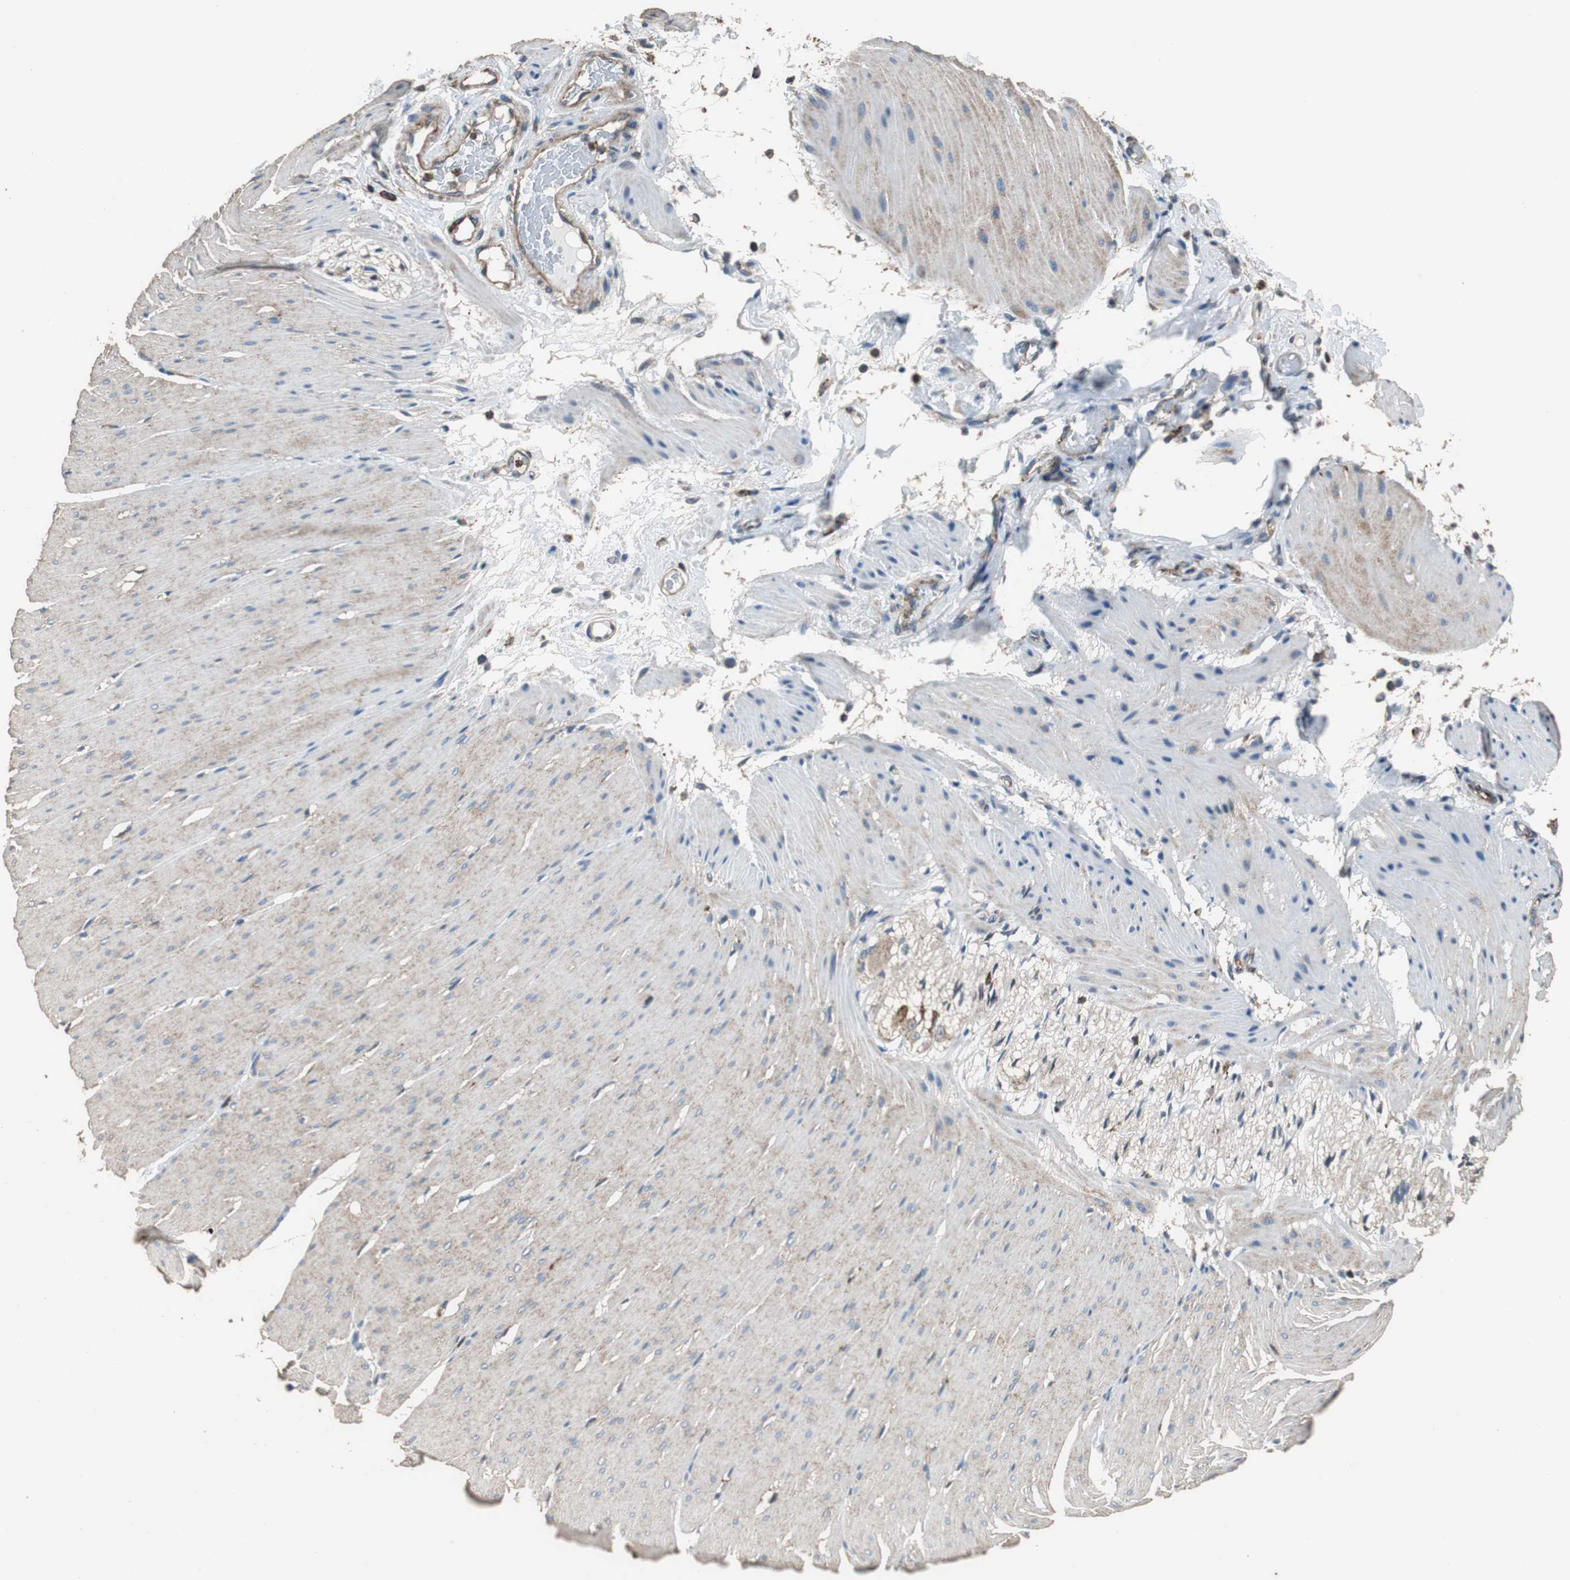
{"staining": {"intensity": "weak", "quantity": ">75%", "location": "cytoplasmic/membranous"}, "tissue": "smooth muscle", "cell_type": "Smooth muscle cells", "image_type": "normal", "snomed": [{"axis": "morphology", "description": "Normal tissue, NOS"}, {"axis": "topography", "description": "Smooth muscle"}, {"axis": "topography", "description": "Colon"}], "caption": "The micrograph exhibits staining of benign smooth muscle, revealing weak cytoplasmic/membranous protein expression (brown color) within smooth muscle cells. (IHC, brightfield microscopy, high magnification).", "gene": "PRKRA", "patient": {"sex": "male", "age": 67}}